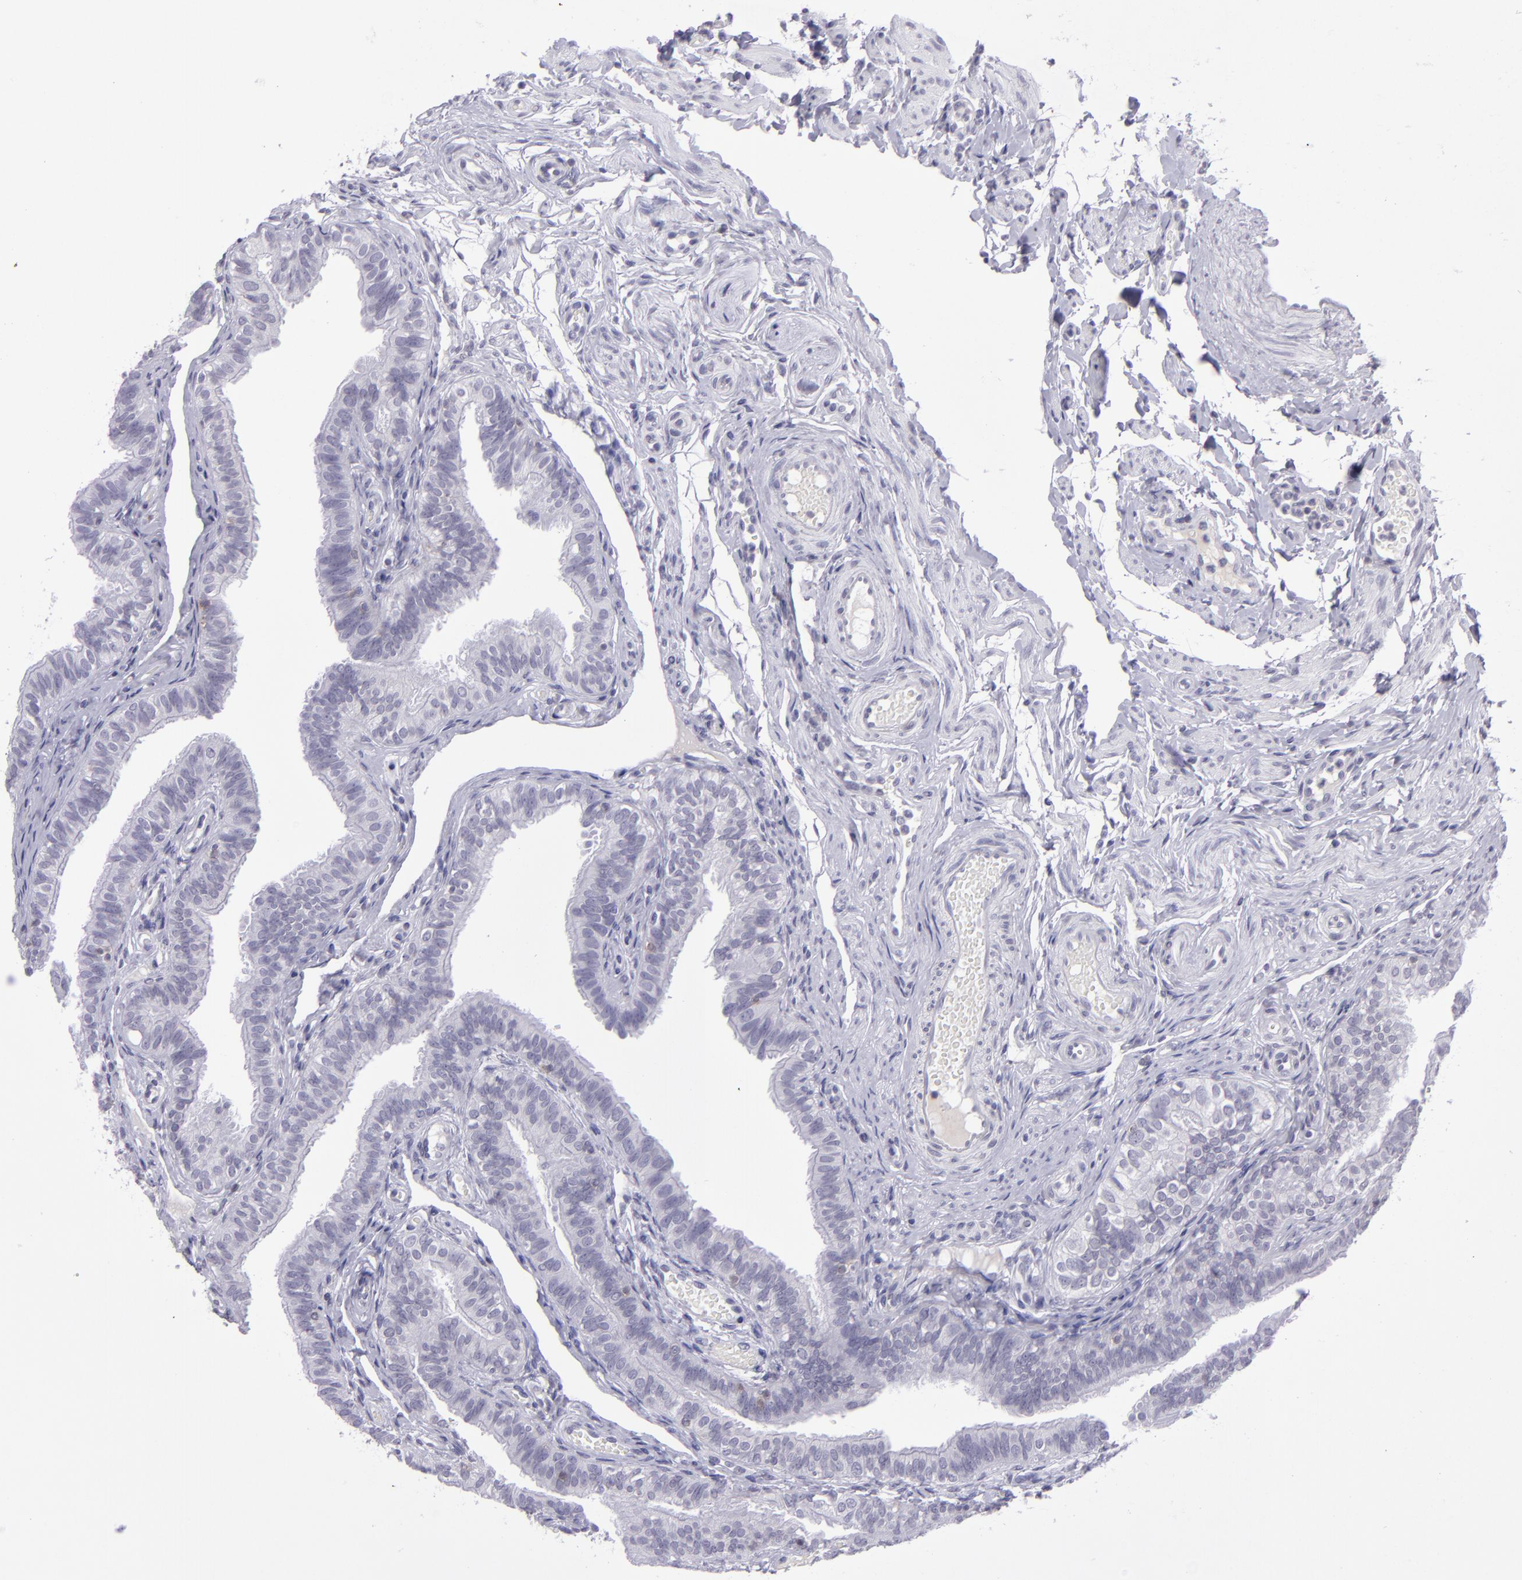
{"staining": {"intensity": "negative", "quantity": "none", "location": "none"}, "tissue": "fallopian tube", "cell_type": "Glandular cells", "image_type": "normal", "snomed": [{"axis": "morphology", "description": "Normal tissue, NOS"}, {"axis": "morphology", "description": "Dermoid, NOS"}, {"axis": "topography", "description": "Fallopian tube"}], "caption": "Immunohistochemistry (IHC) histopathology image of normal human fallopian tube stained for a protein (brown), which displays no staining in glandular cells. The staining is performed using DAB brown chromogen with nuclei counter-stained in using hematoxylin.", "gene": "CD48", "patient": {"sex": "female", "age": 33}}